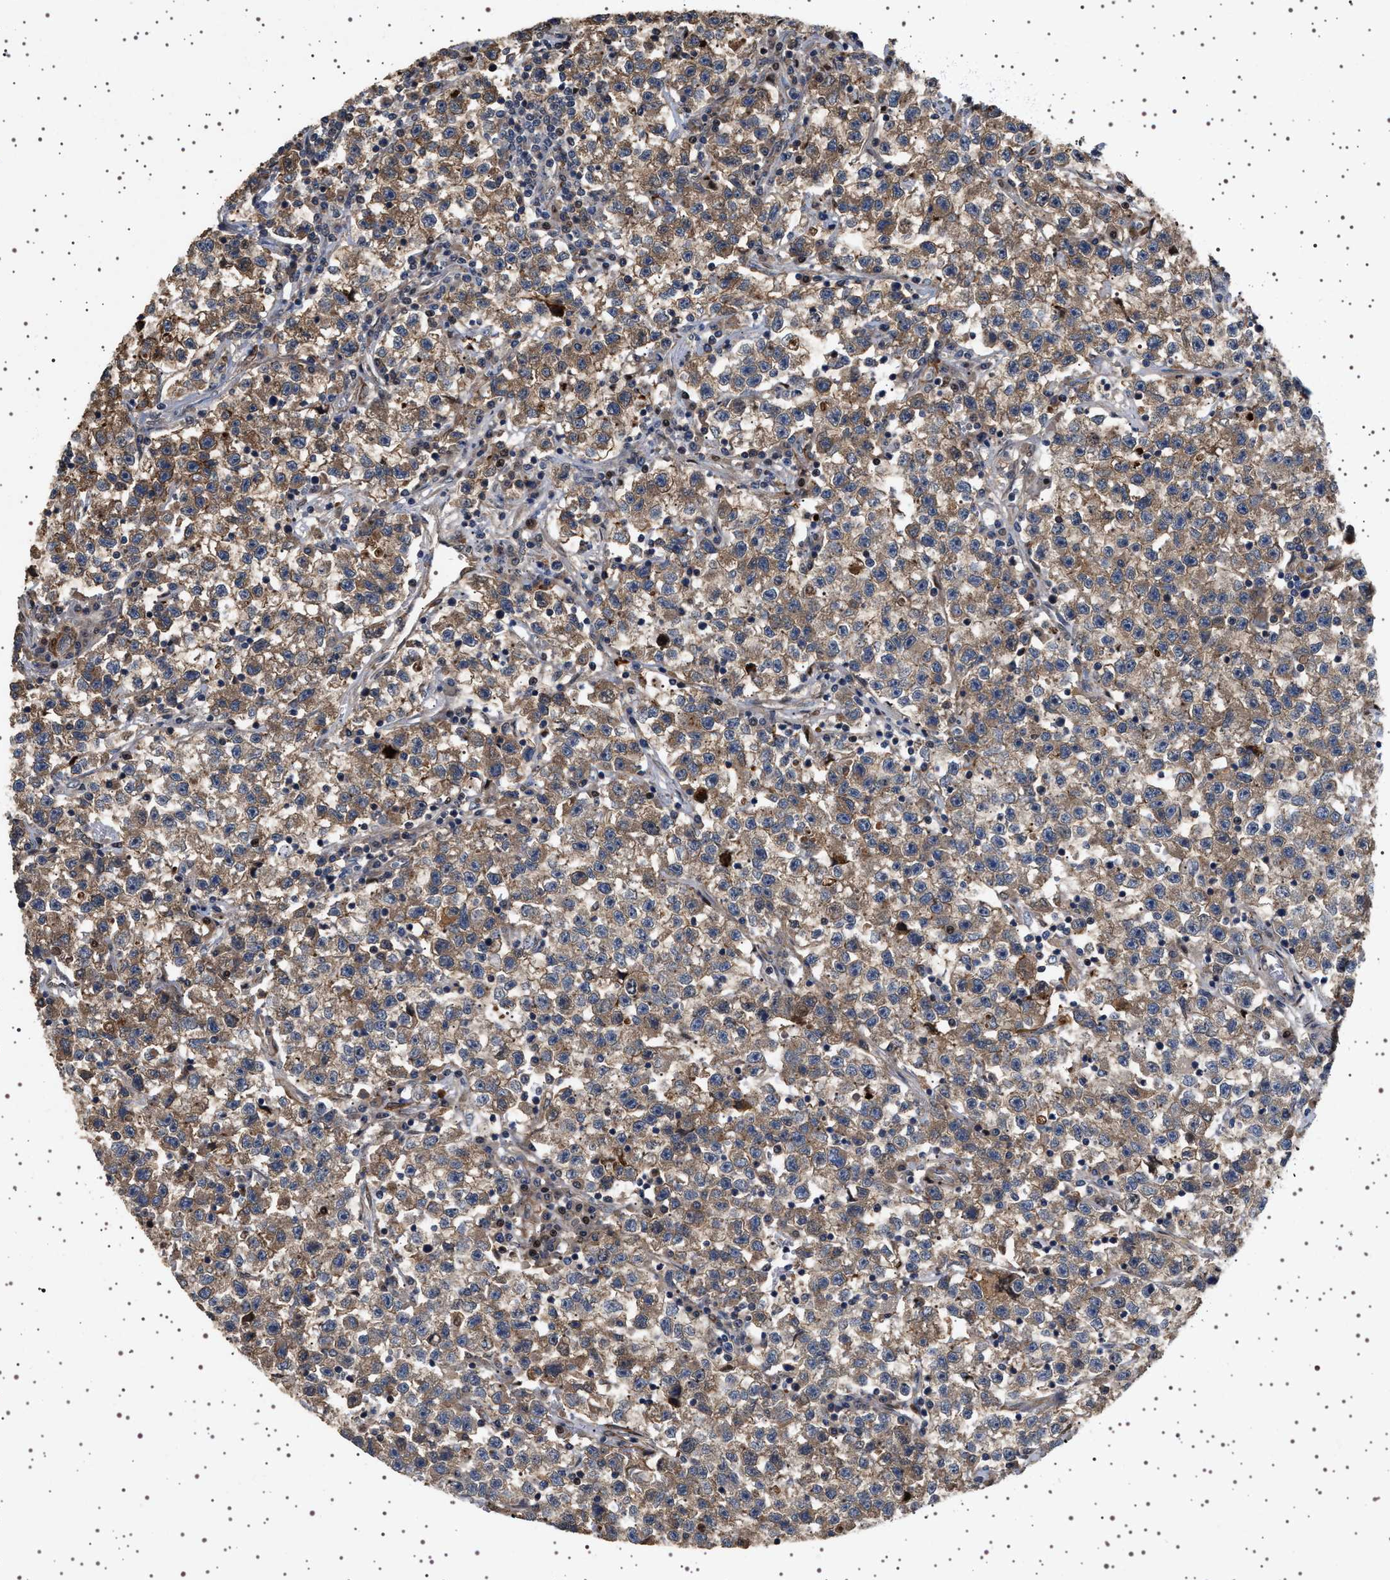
{"staining": {"intensity": "moderate", "quantity": ">75%", "location": "cytoplasmic/membranous"}, "tissue": "testis cancer", "cell_type": "Tumor cells", "image_type": "cancer", "snomed": [{"axis": "morphology", "description": "Seminoma, NOS"}, {"axis": "topography", "description": "Testis"}], "caption": "Protein expression analysis of seminoma (testis) demonstrates moderate cytoplasmic/membranous staining in approximately >75% of tumor cells.", "gene": "GUCY1B1", "patient": {"sex": "male", "age": 22}}